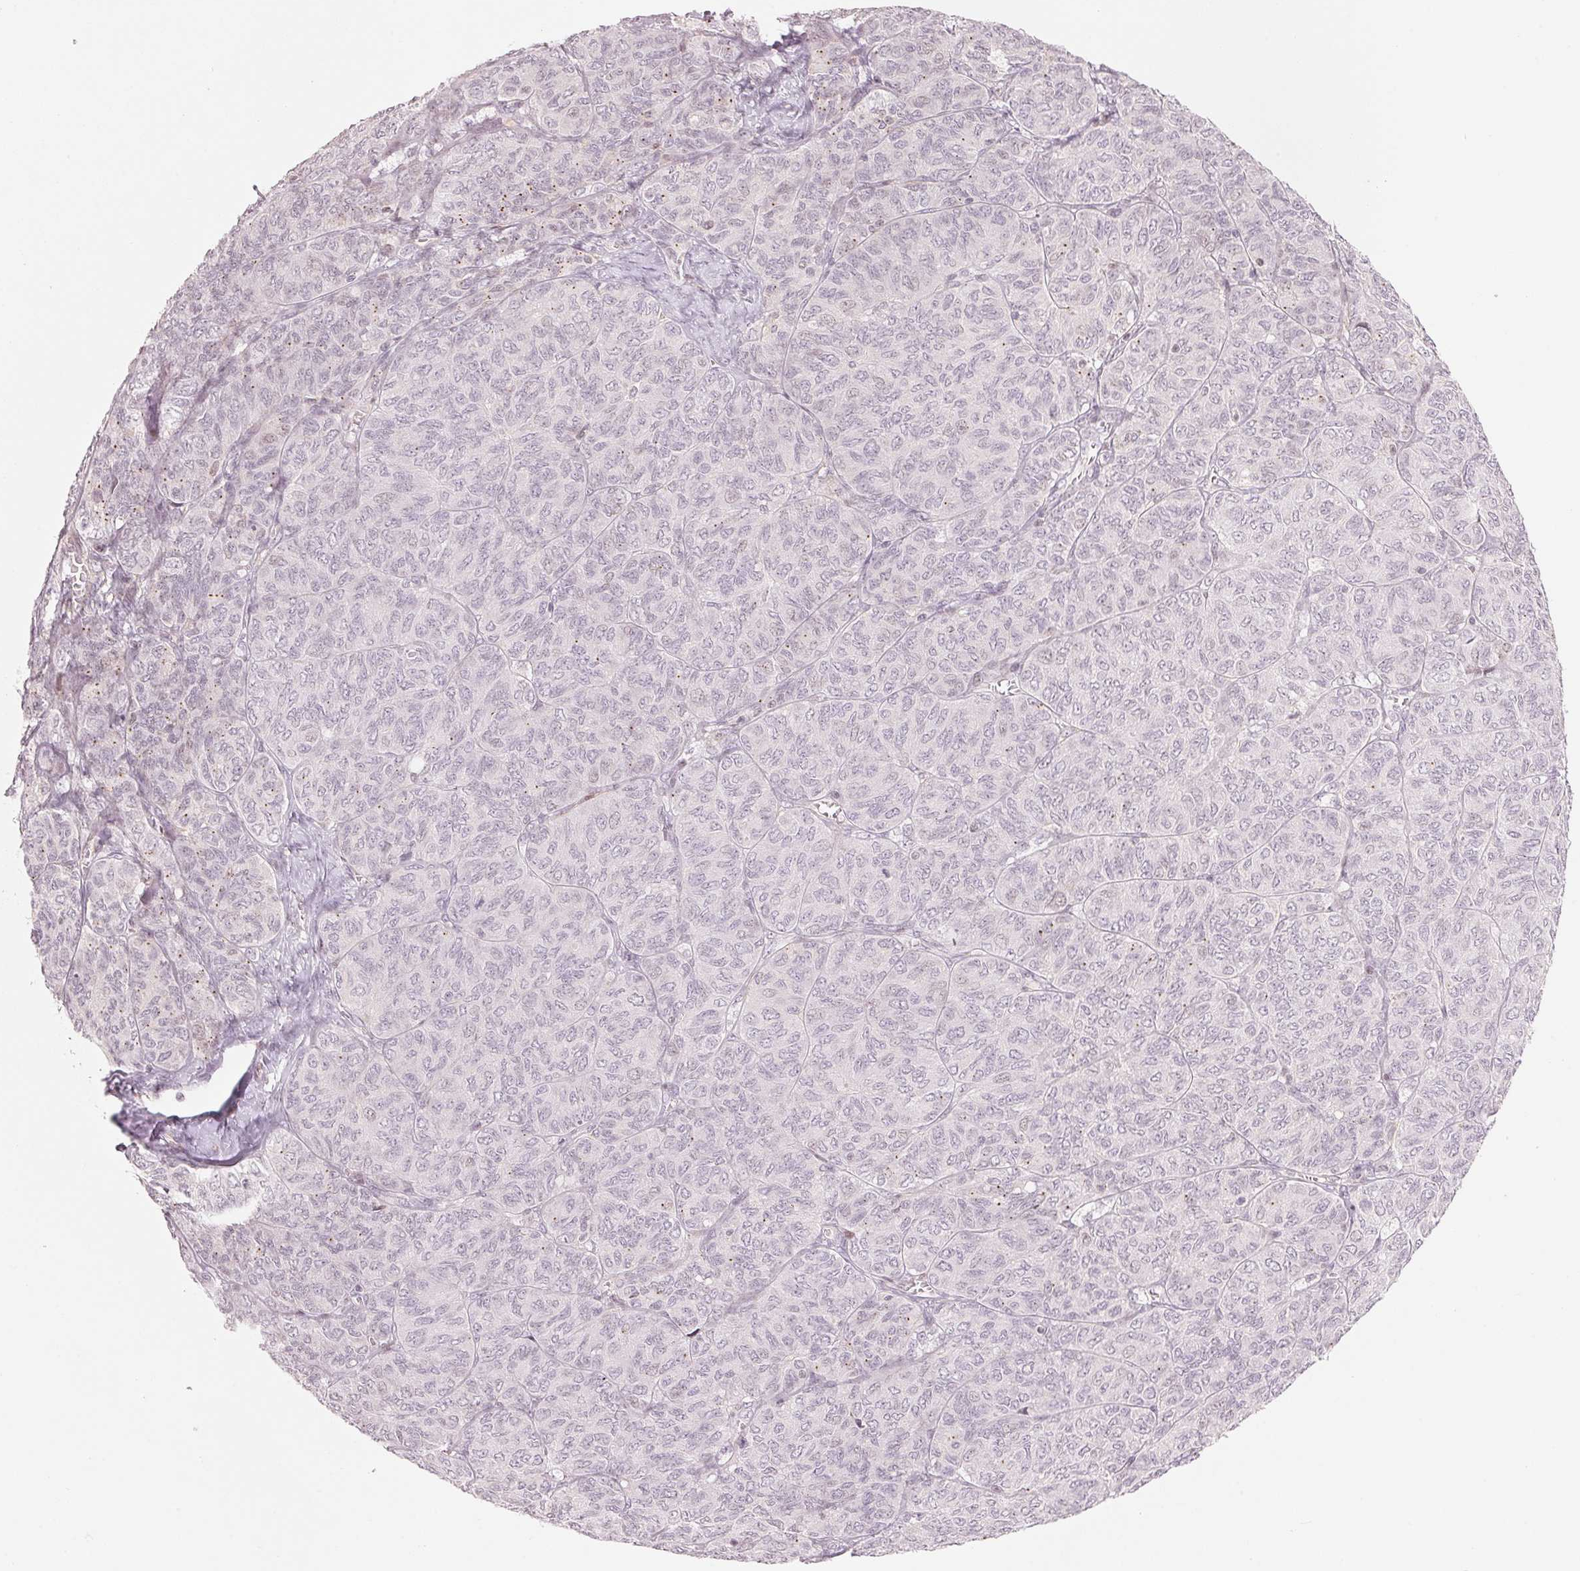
{"staining": {"intensity": "negative", "quantity": "none", "location": "none"}, "tissue": "ovarian cancer", "cell_type": "Tumor cells", "image_type": "cancer", "snomed": [{"axis": "morphology", "description": "Carcinoma, endometroid"}, {"axis": "topography", "description": "Ovary"}], "caption": "Human ovarian endometroid carcinoma stained for a protein using IHC exhibits no expression in tumor cells.", "gene": "SLC17A4", "patient": {"sex": "female", "age": 80}}